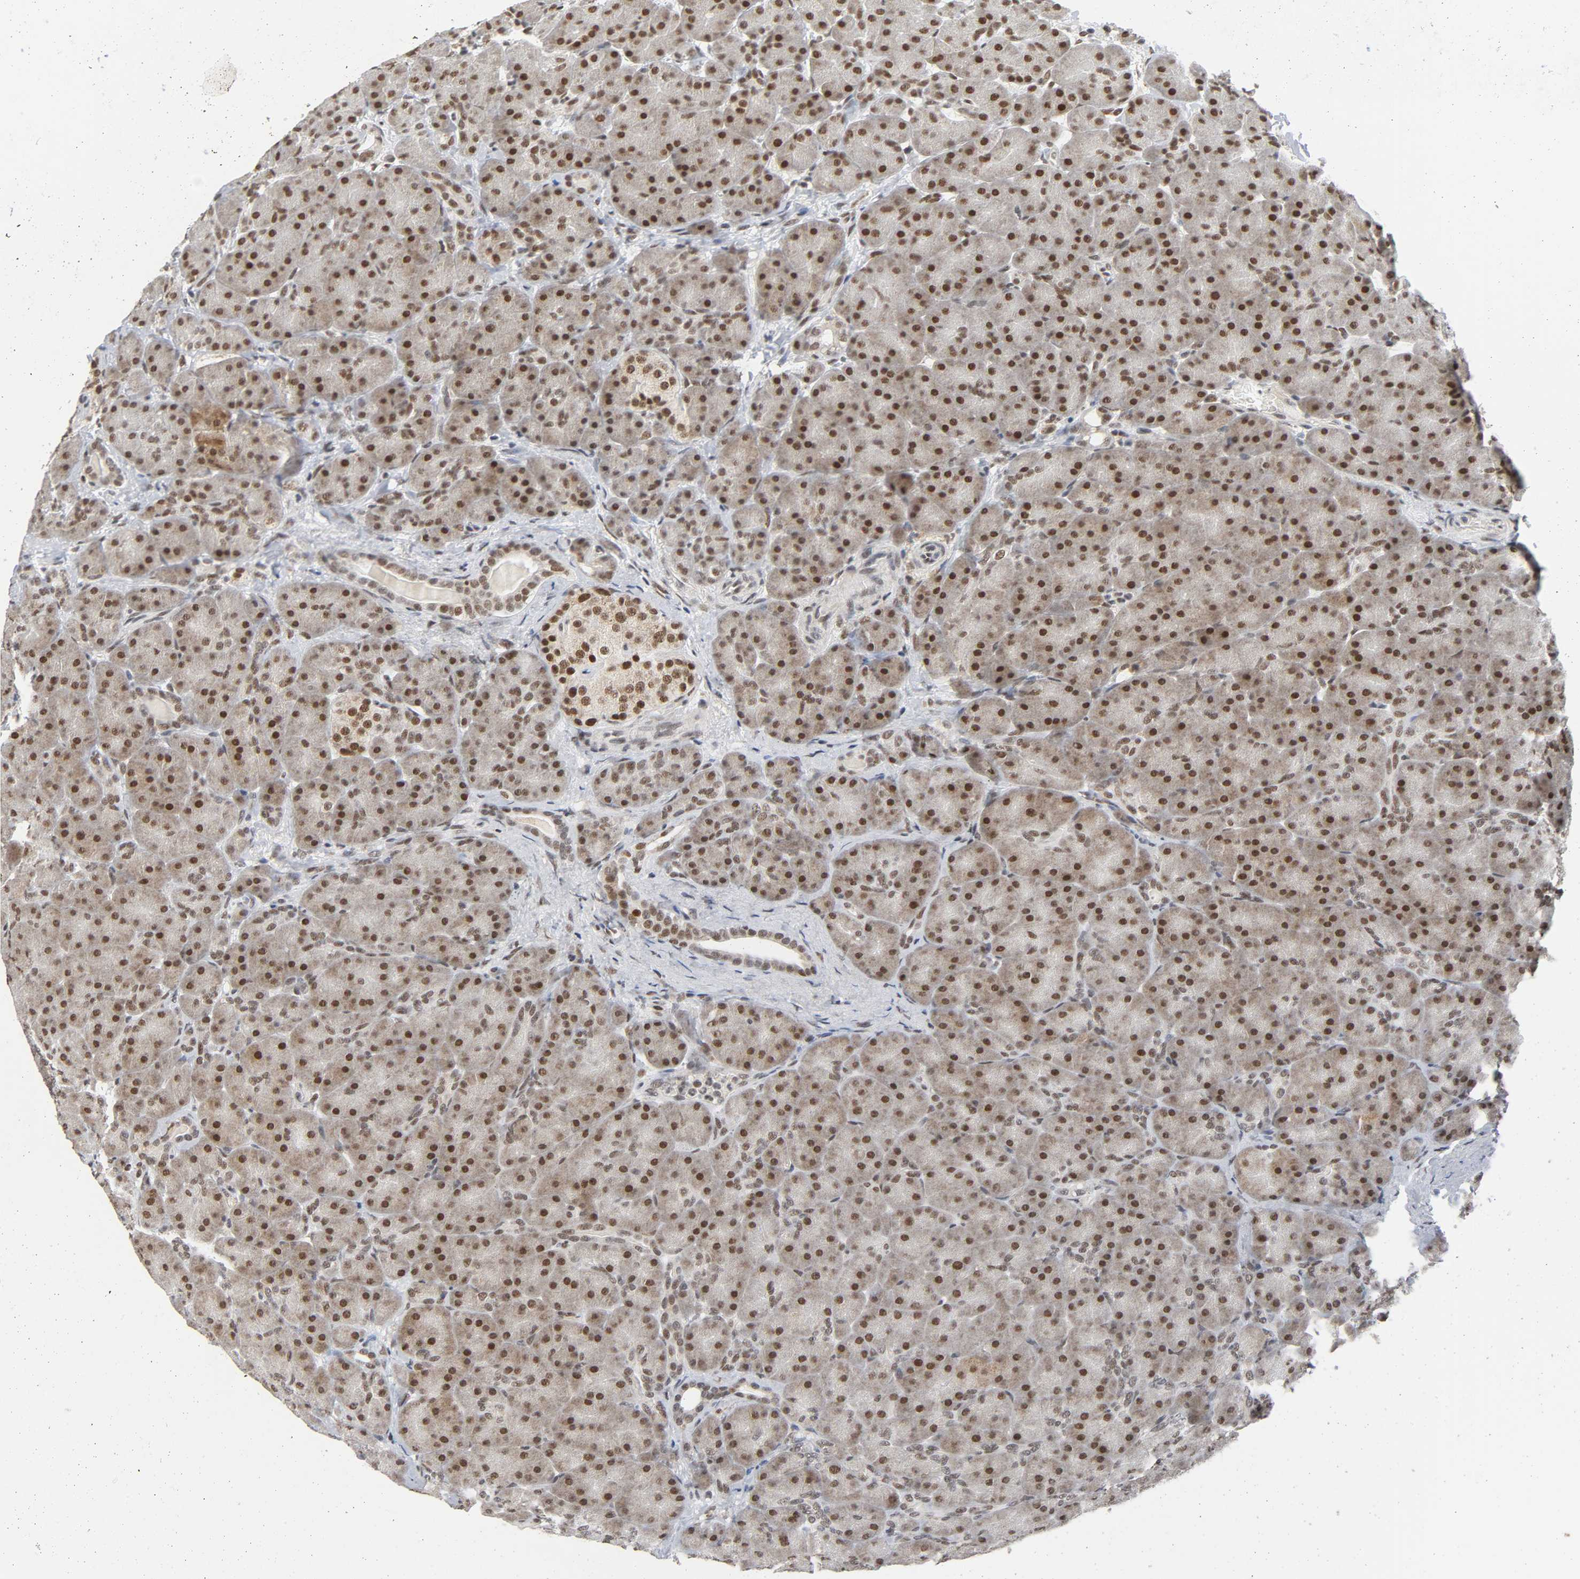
{"staining": {"intensity": "moderate", "quantity": ">75%", "location": "nuclear"}, "tissue": "pancreas", "cell_type": "Exocrine glandular cells", "image_type": "normal", "snomed": [{"axis": "morphology", "description": "Normal tissue, NOS"}, {"axis": "topography", "description": "Pancreas"}], "caption": "High-magnification brightfield microscopy of normal pancreas stained with DAB (3,3'-diaminobenzidine) (brown) and counterstained with hematoxylin (blue). exocrine glandular cells exhibit moderate nuclear staining is present in approximately>75% of cells. The protein is shown in brown color, while the nuclei are stained blue.", "gene": "KAT2B", "patient": {"sex": "male", "age": 66}}